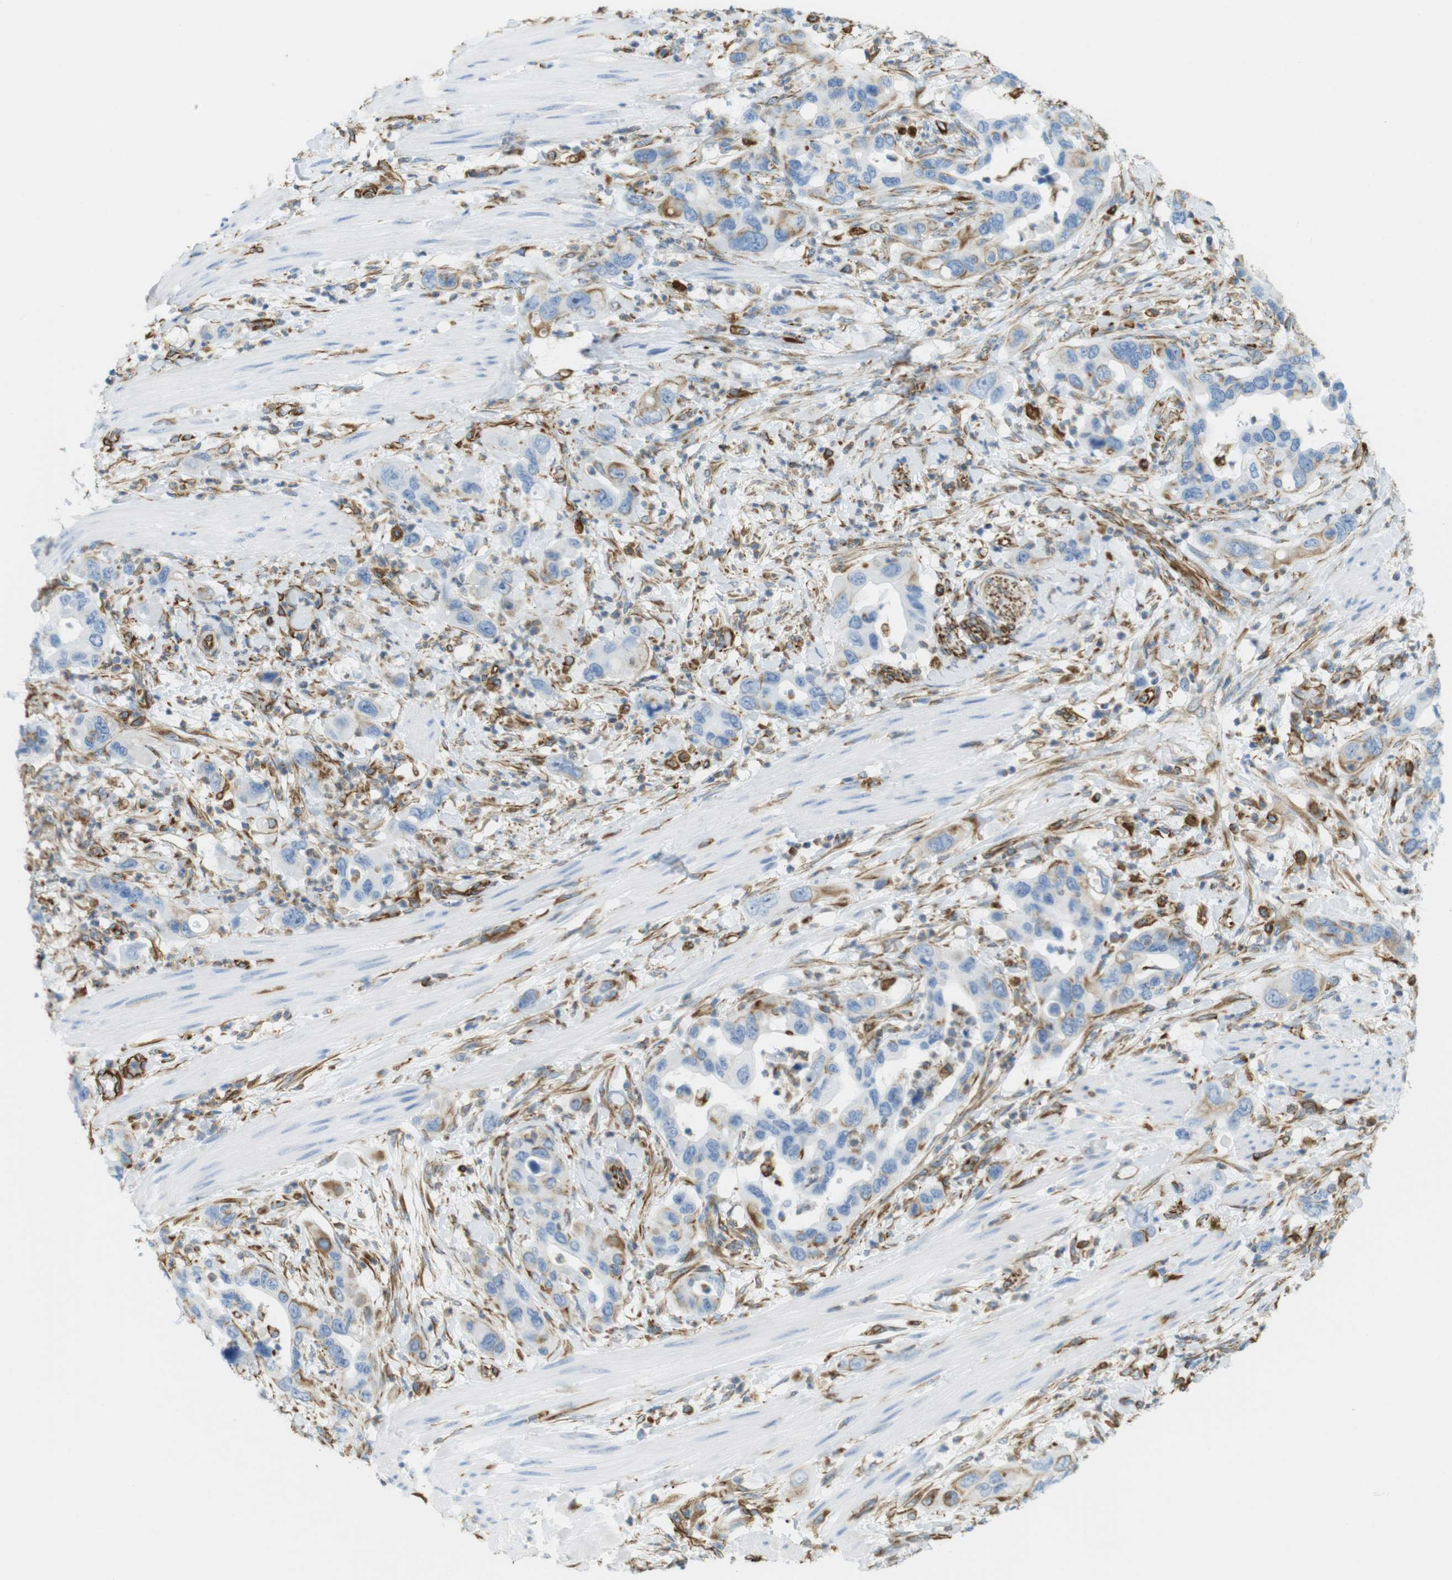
{"staining": {"intensity": "negative", "quantity": "none", "location": "none"}, "tissue": "pancreatic cancer", "cell_type": "Tumor cells", "image_type": "cancer", "snomed": [{"axis": "morphology", "description": "Adenocarcinoma, NOS"}, {"axis": "topography", "description": "Pancreas"}], "caption": "The histopathology image displays no staining of tumor cells in adenocarcinoma (pancreatic).", "gene": "MS4A10", "patient": {"sex": "female", "age": 71}}